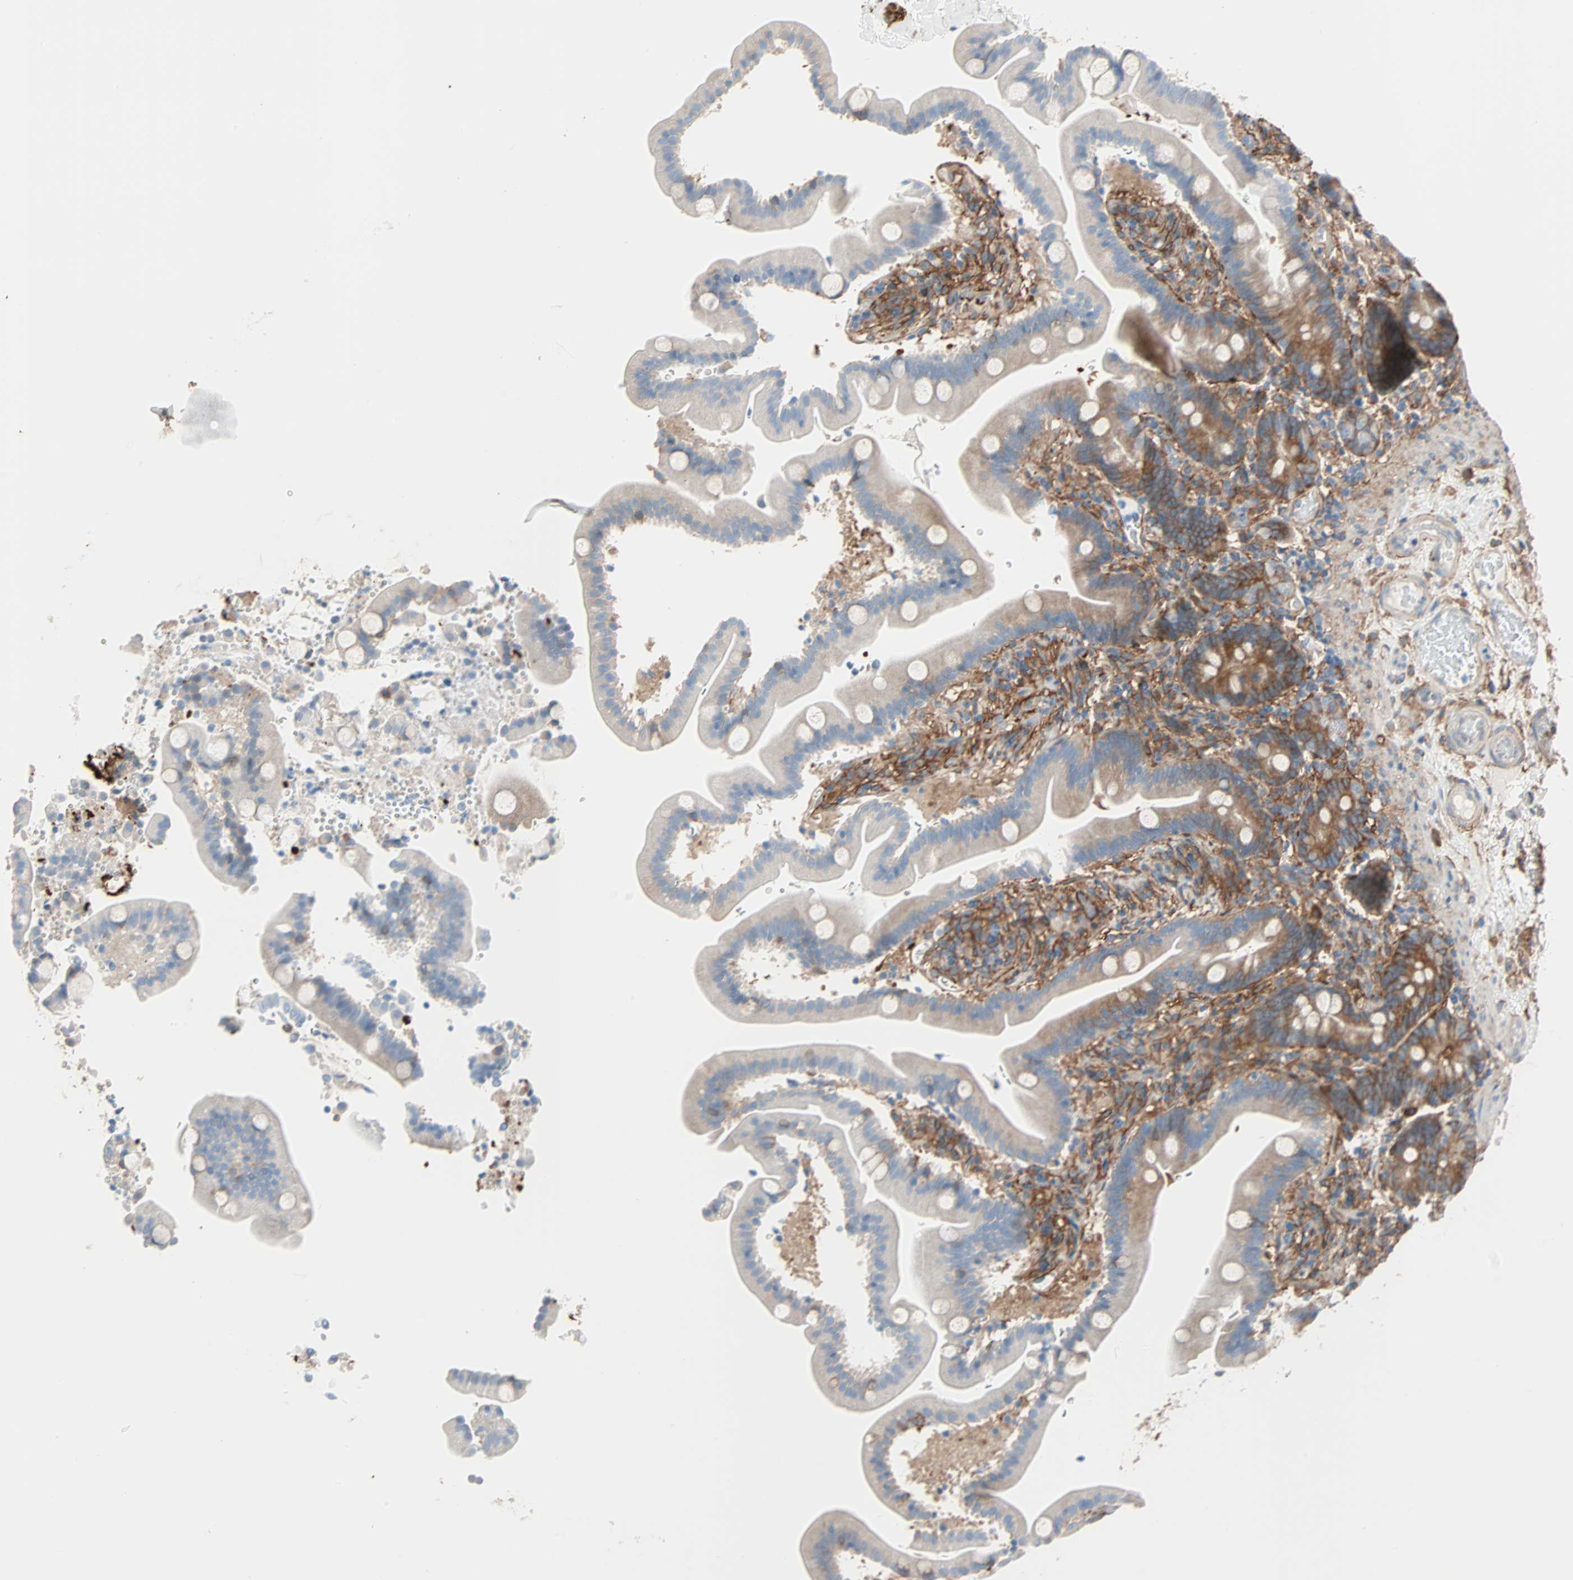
{"staining": {"intensity": "moderate", "quantity": "25%-75%", "location": "cytoplasmic/membranous"}, "tissue": "duodenum", "cell_type": "Glandular cells", "image_type": "normal", "snomed": [{"axis": "morphology", "description": "Normal tissue, NOS"}, {"axis": "topography", "description": "Duodenum"}], "caption": "Immunohistochemistry (IHC) histopathology image of normal human duodenum stained for a protein (brown), which reveals medium levels of moderate cytoplasmic/membranous expression in approximately 25%-75% of glandular cells.", "gene": "EPB41L2", "patient": {"sex": "male", "age": 54}}